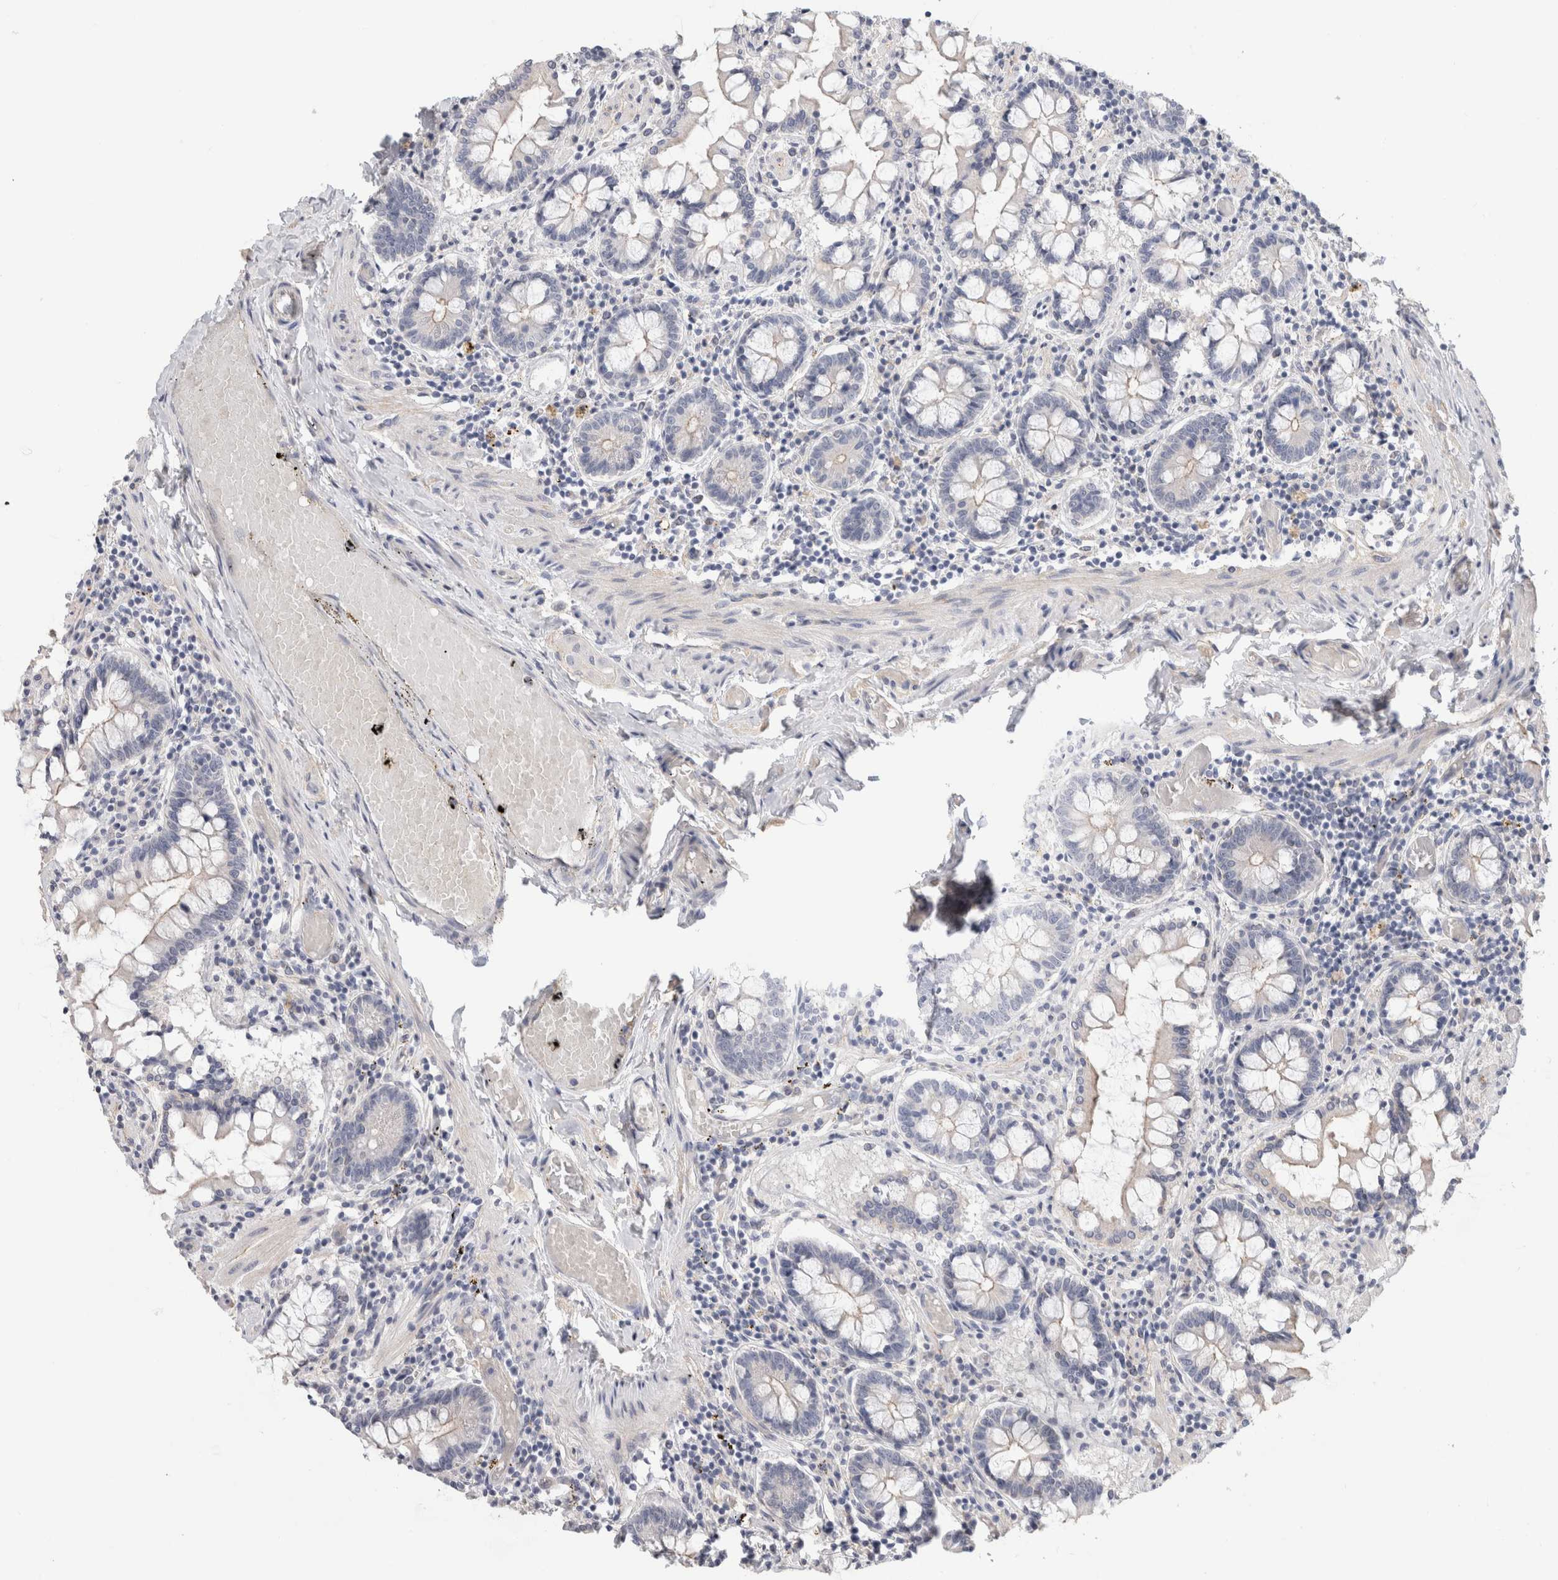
{"staining": {"intensity": "weak", "quantity": "<25%", "location": "cytoplasmic/membranous"}, "tissue": "small intestine", "cell_type": "Glandular cells", "image_type": "normal", "snomed": [{"axis": "morphology", "description": "Normal tissue, NOS"}, {"axis": "topography", "description": "Small intestine"}], "caption": "Small intestine was stained to show a protein in brown. There is no significant staining in glandular cells. (DAB immunohistochemistry (IHC), high magnification).", "gene": "AFP", "patient": {"sex": "male", "age": 41}}